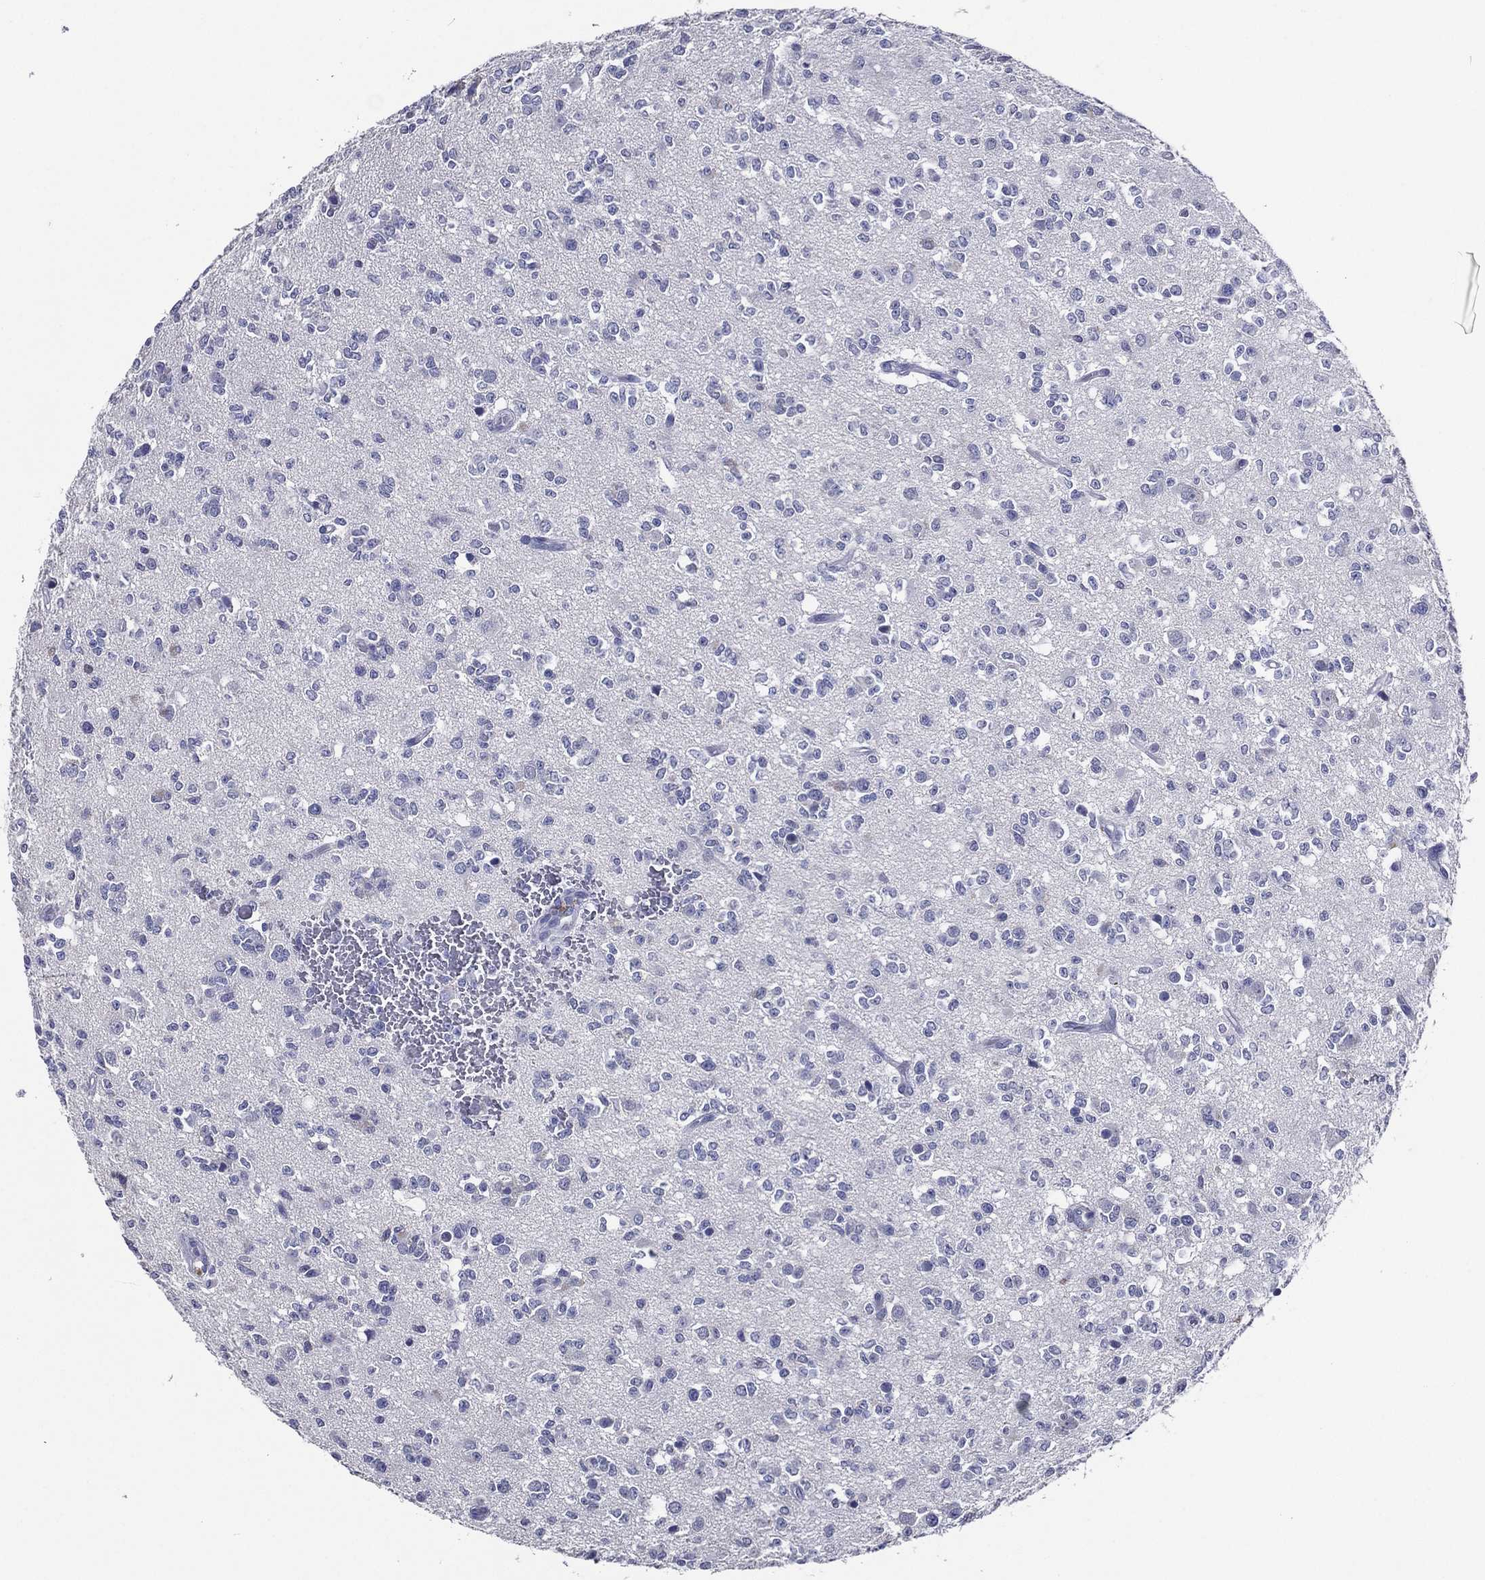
{"staining": {"intensity": "negative", "quantity": "none", "location": "none"}, "tissue": "glioma", "cell_type": "Tumor cells", "image_type": "cancer", "snomed": [{"axis": "morphology", "description": "Glioma, malignant, Low grade"}, {"axis": "topography", "description": "Brain"}], "caption": "DAB (3,3'-diaminobenzidine) immunohistochemical staining of human glioma displays no significant staining in tumor cells. (DAB immunohistochemistry, high magnification).", "gene": "TFAP2A", "patient": {"sex": "female", "age": 45}}